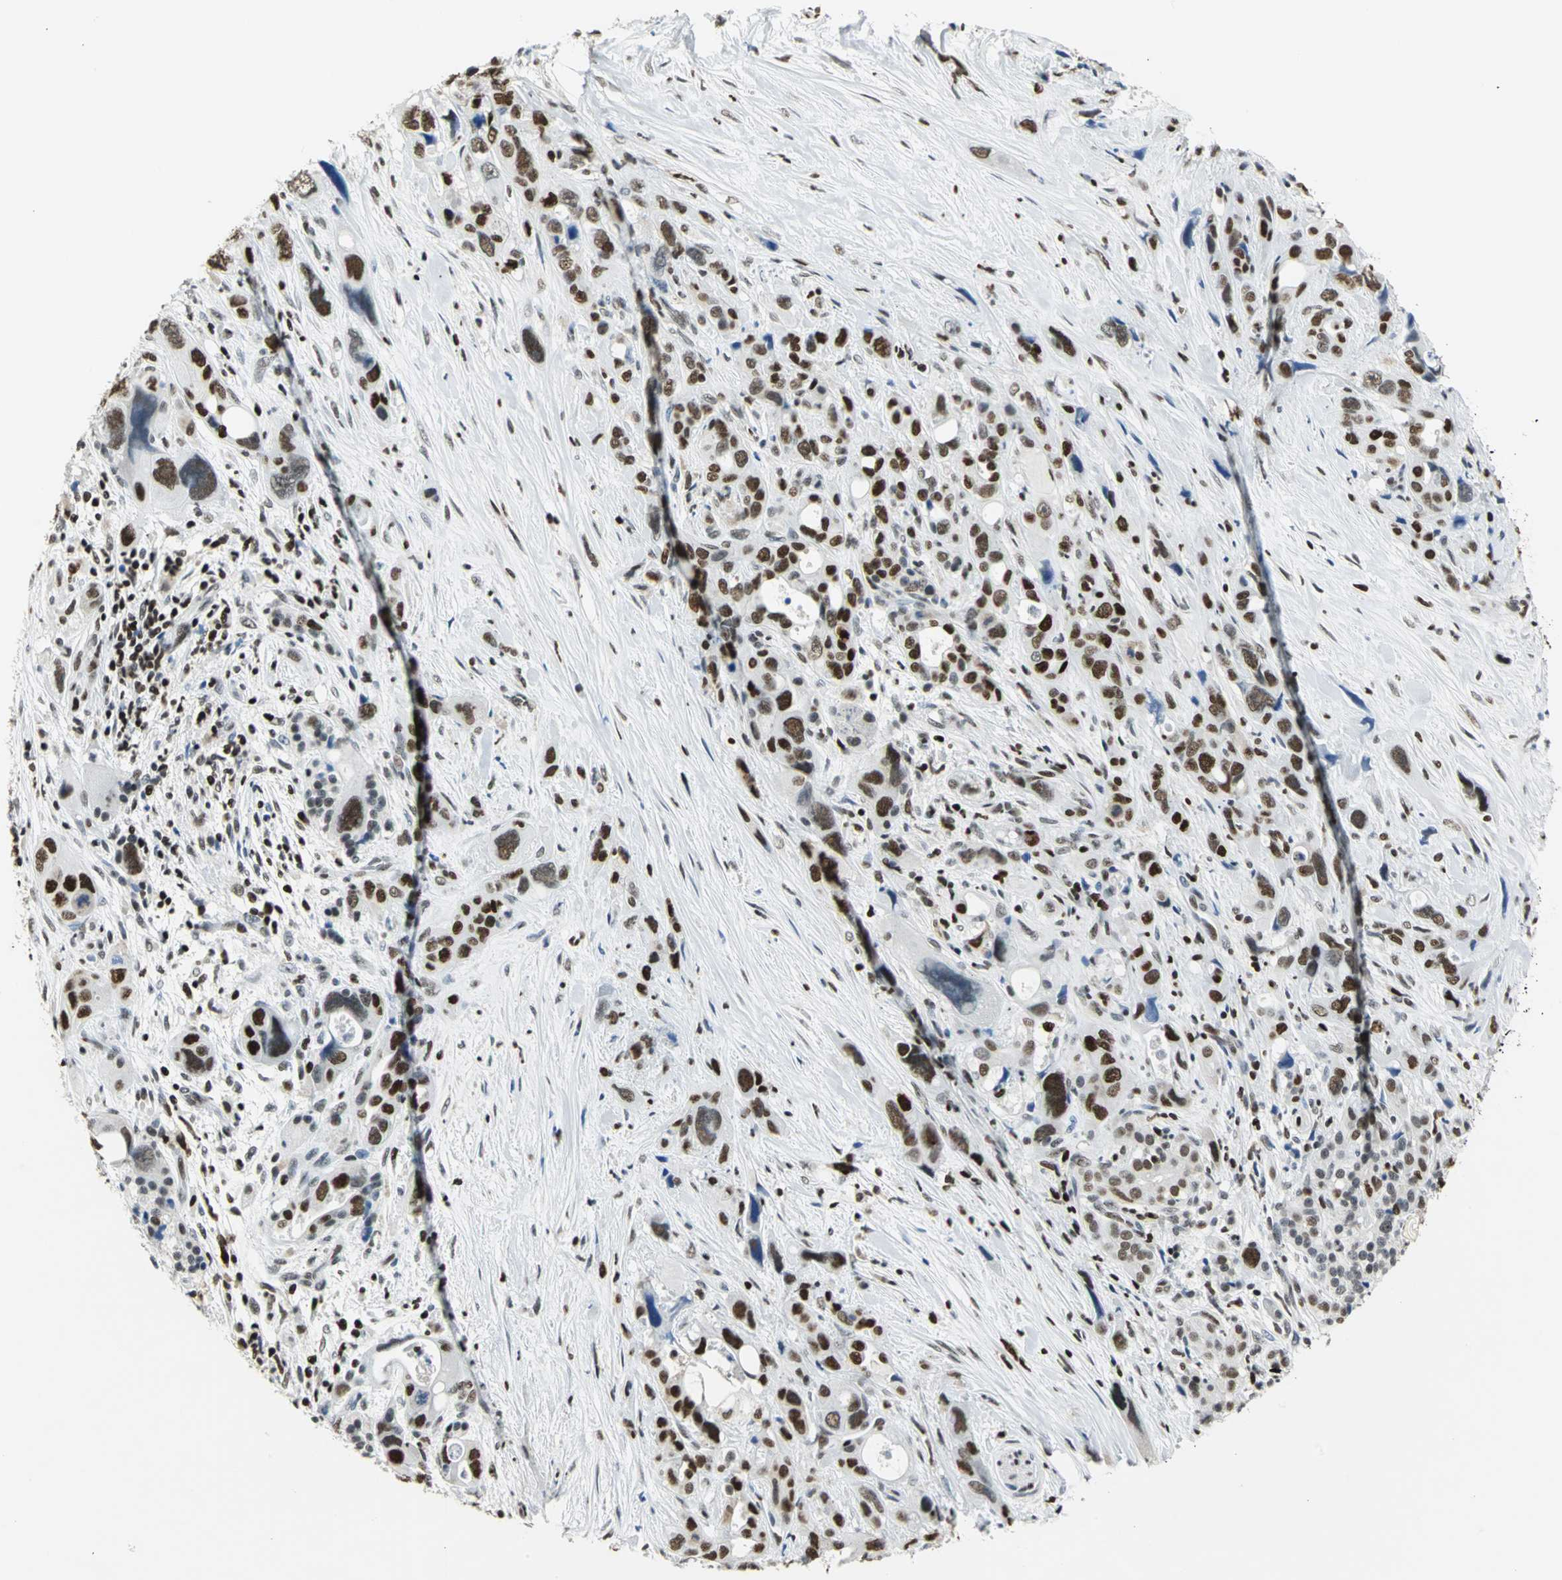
{"staining": {"intensity": "strong", "quantity": ">75%", "location": "nuclear"}, "tissue": "pancreatic cancer", "cell_type": "Tumor cells", "image_type": "cancer", "snomed": [{"axis": "morphology", "description": "Adenocarcinoma, NOS"}, {"axis": "topography", "description": "Pancreas"}], "caption": "IHC photomicrograph of human pancreatic cancer stained for a protein (brown), which shows high levels of strong nuclear expression in about >75% of tumor cells.", "gene": "HNRNPD", "patient": {"sex": "male", "age": 46}}